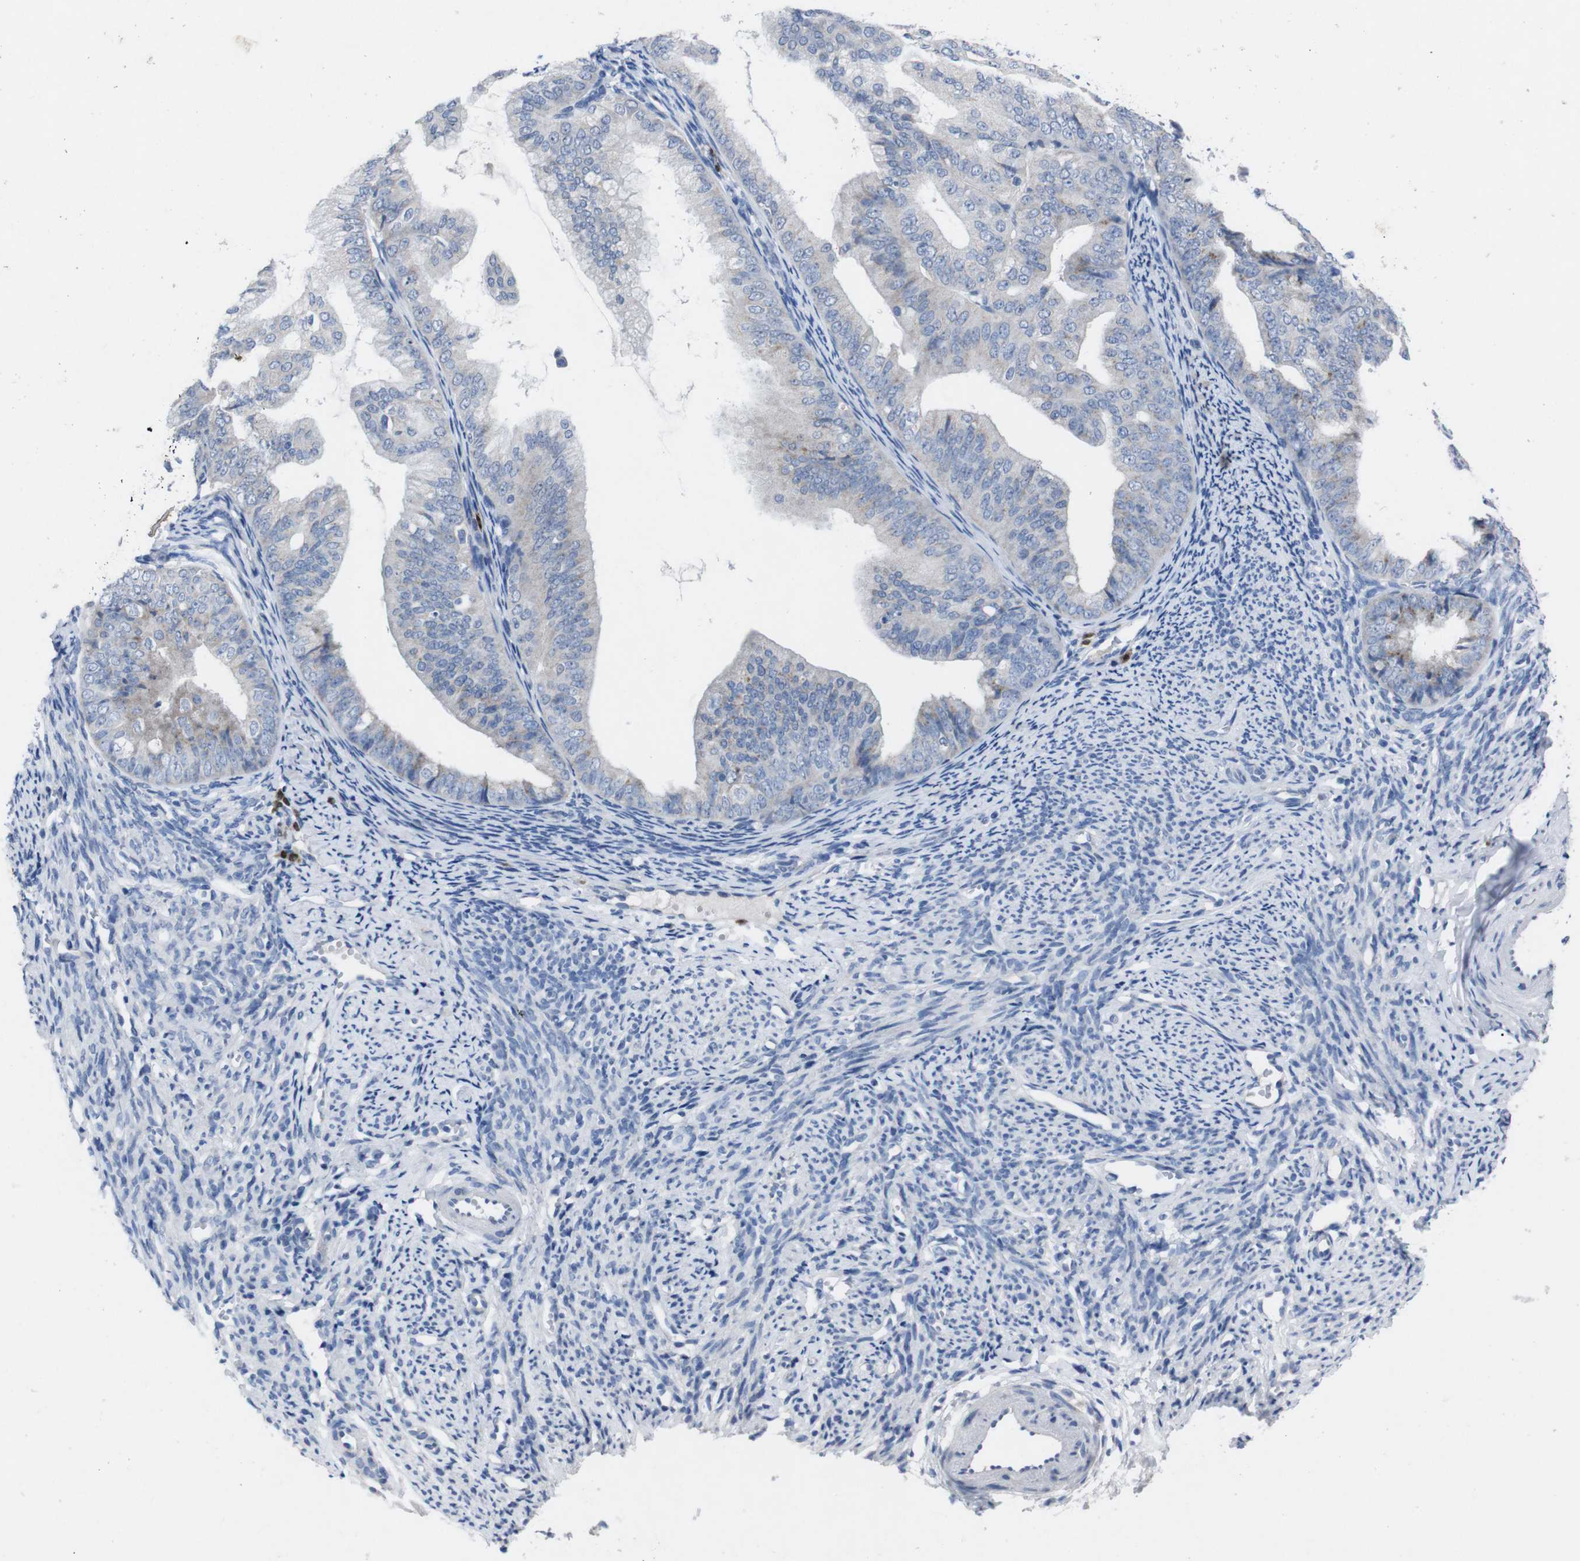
{"staining": {"intensity": "negative", "quantity": "none", "location": "none"}, "tissue": "endometrial cancer", "cell_type": "Tumor cells", "image_type": "cancer", "snomed": [{"axis": "morphology", "description": "Adenocarcinoma, NOS"}, {"axis": "topography", "description": "Endometrium"}], "caption": "A high-resolution histopathology image shows immunohistochemistry (IHC) staining of endometrial cancer, which demonstrates no significant expression in tumor cells.", "gene": "IRF4", "patient": {"sex": "female", "age": 63}}